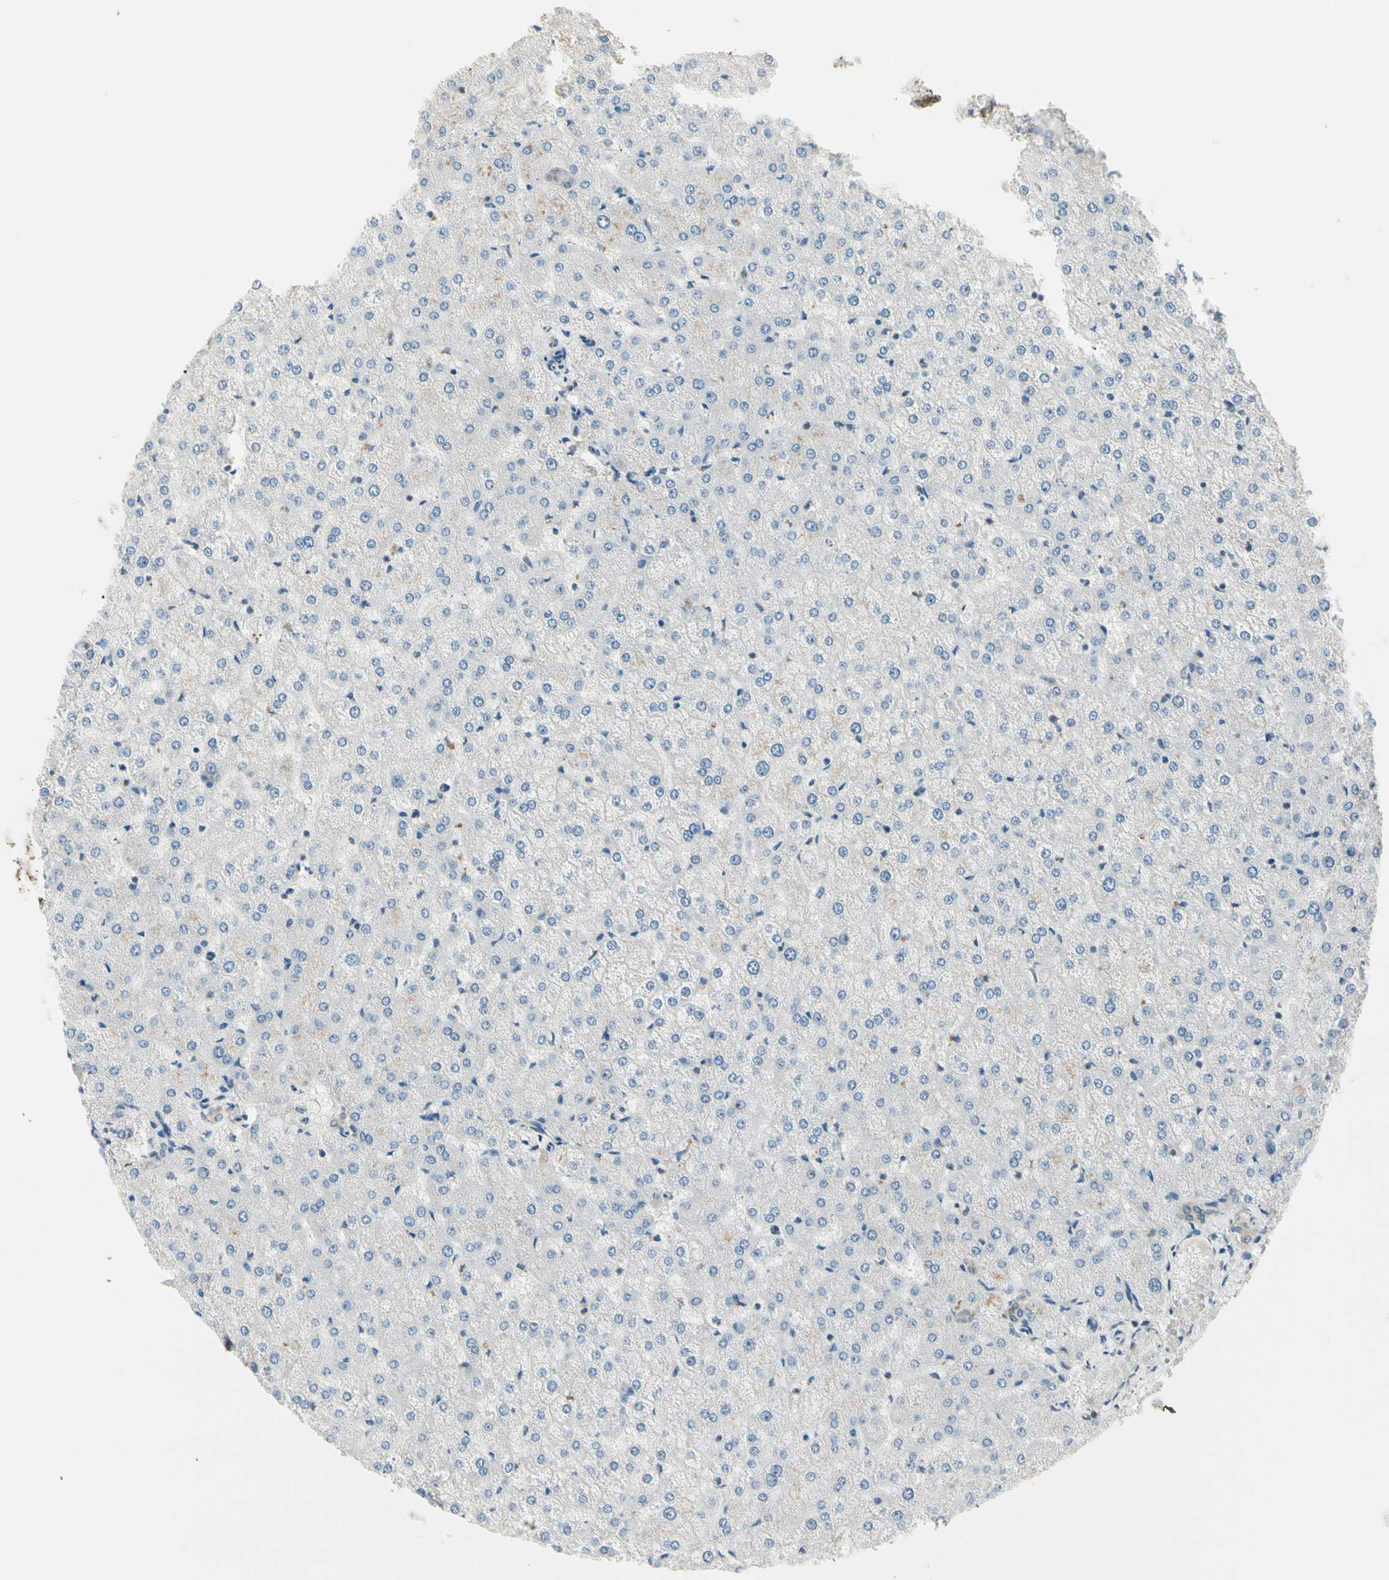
{"staining": {"intensity": "moderate", "quantity": ">75%", "location": "cytoplasmic/membranous"}, "tissue": "liver", "cell_type": "Cholangiocytes", "image_type": "normal", "snomed": [{"axis": "morphology", "description": "Normal tissue, NOS"}, {"axis": "topography", "description": "Liver"}], "caption": "Immunohistochemical staining of unremarkable liver reveals medium levels of moderate cytoplasmic/membranous positivity in approximately >75% of cholangiocytes.", "gene": "OXSR1", "patient": {"sex": "female", "age": 32}}